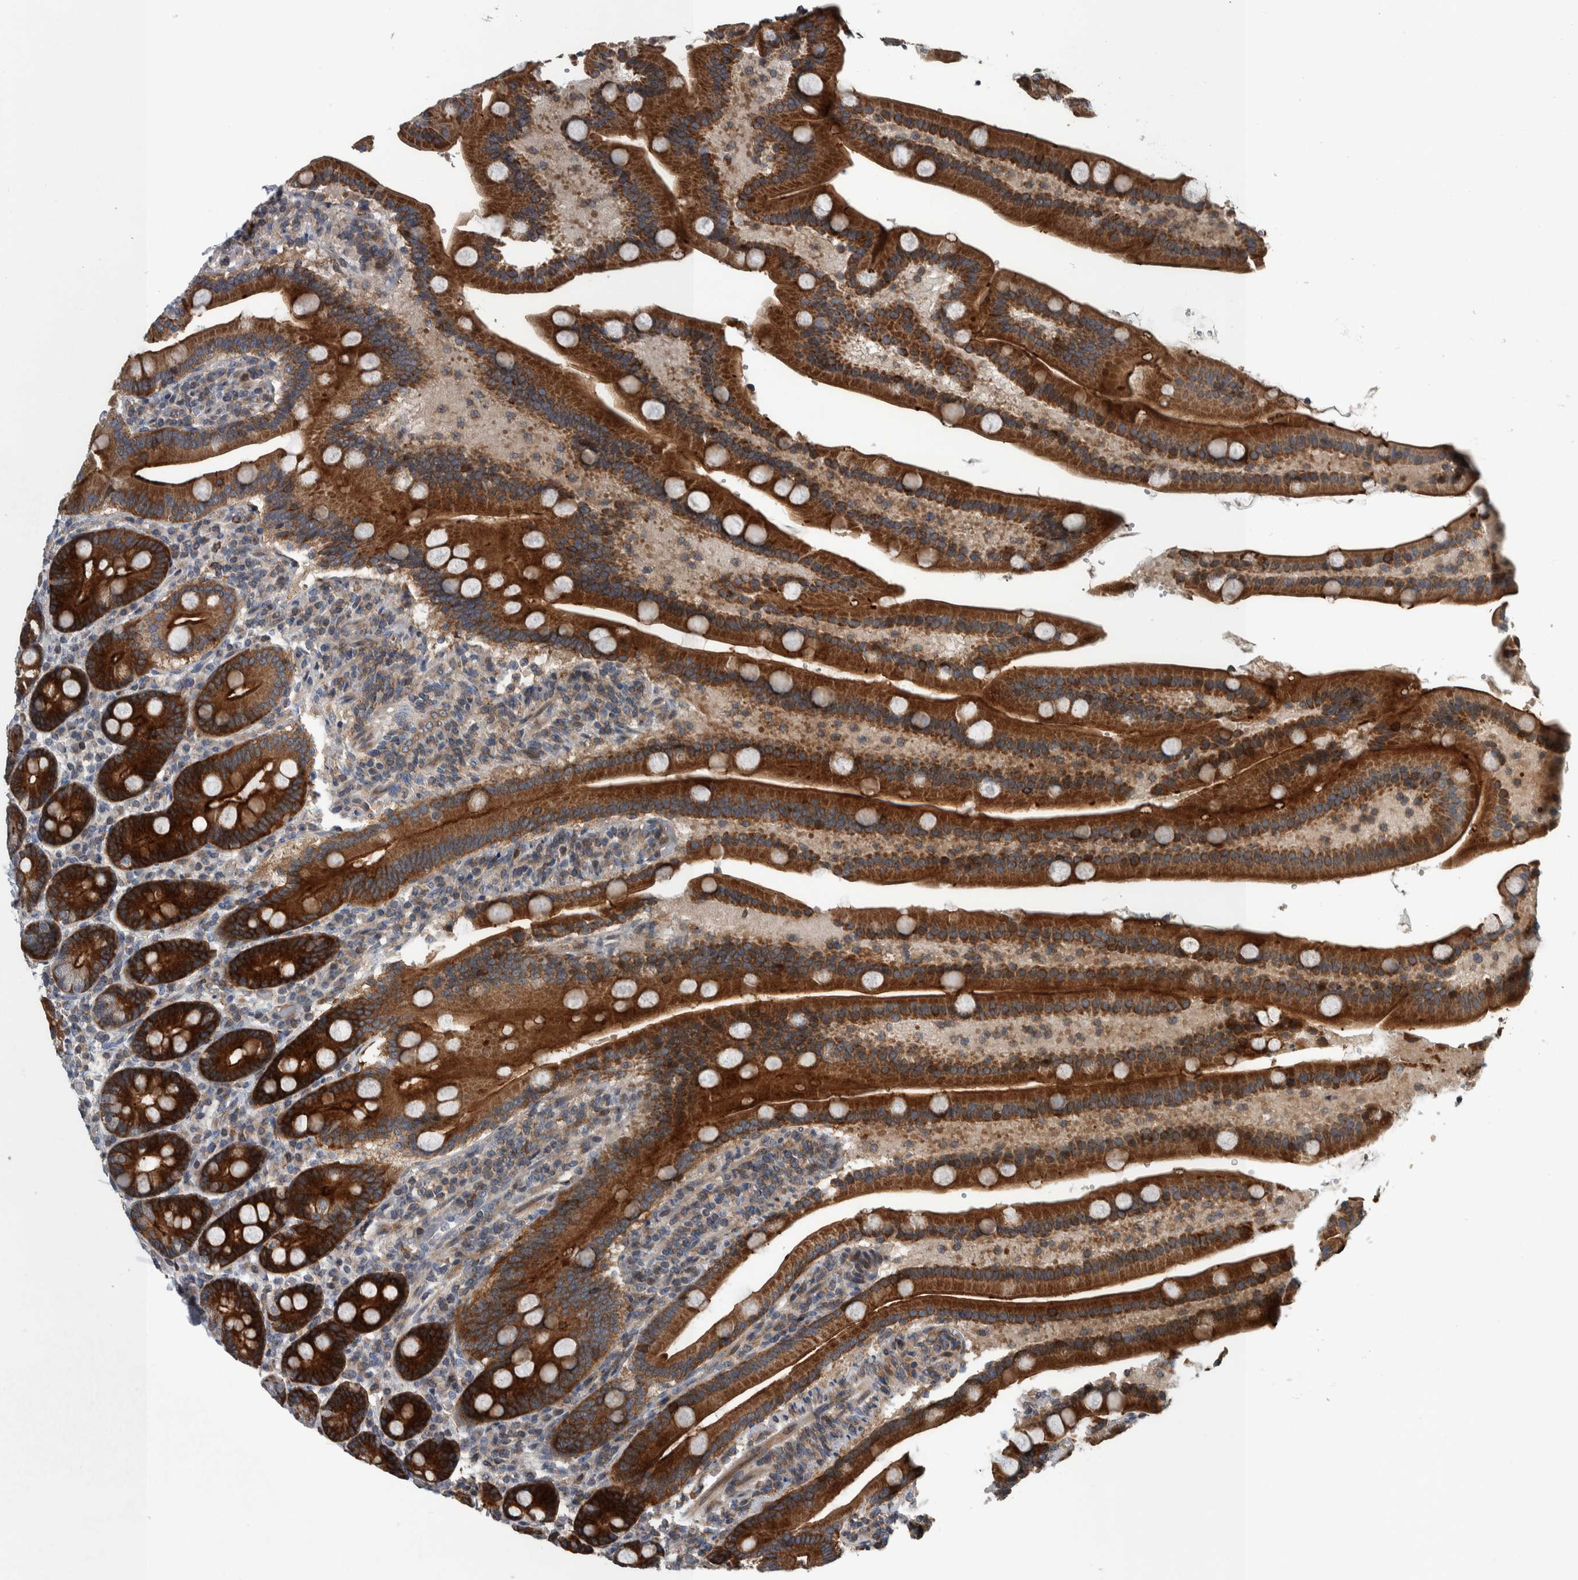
{"staining": {"intensity": "strong", "quantity": ">75%", "location": "cytoplasmic/membranous"}, "tissue": "duodenum", "cell_type": "Glandular cells", "image_type": "normal", "snomed": [{"axis": "morphology", "description": "Normal tissue, NOS"}, {"axis": "topography", "description": "Duodenum"}], "caption": "Glandular cells reveal strong cytoplasmic/membranous staining in approximately >75% of cells in normal duodenum.", "gene": "BAIAP2L1", "patient": {"sex": "male", "age": 54}}